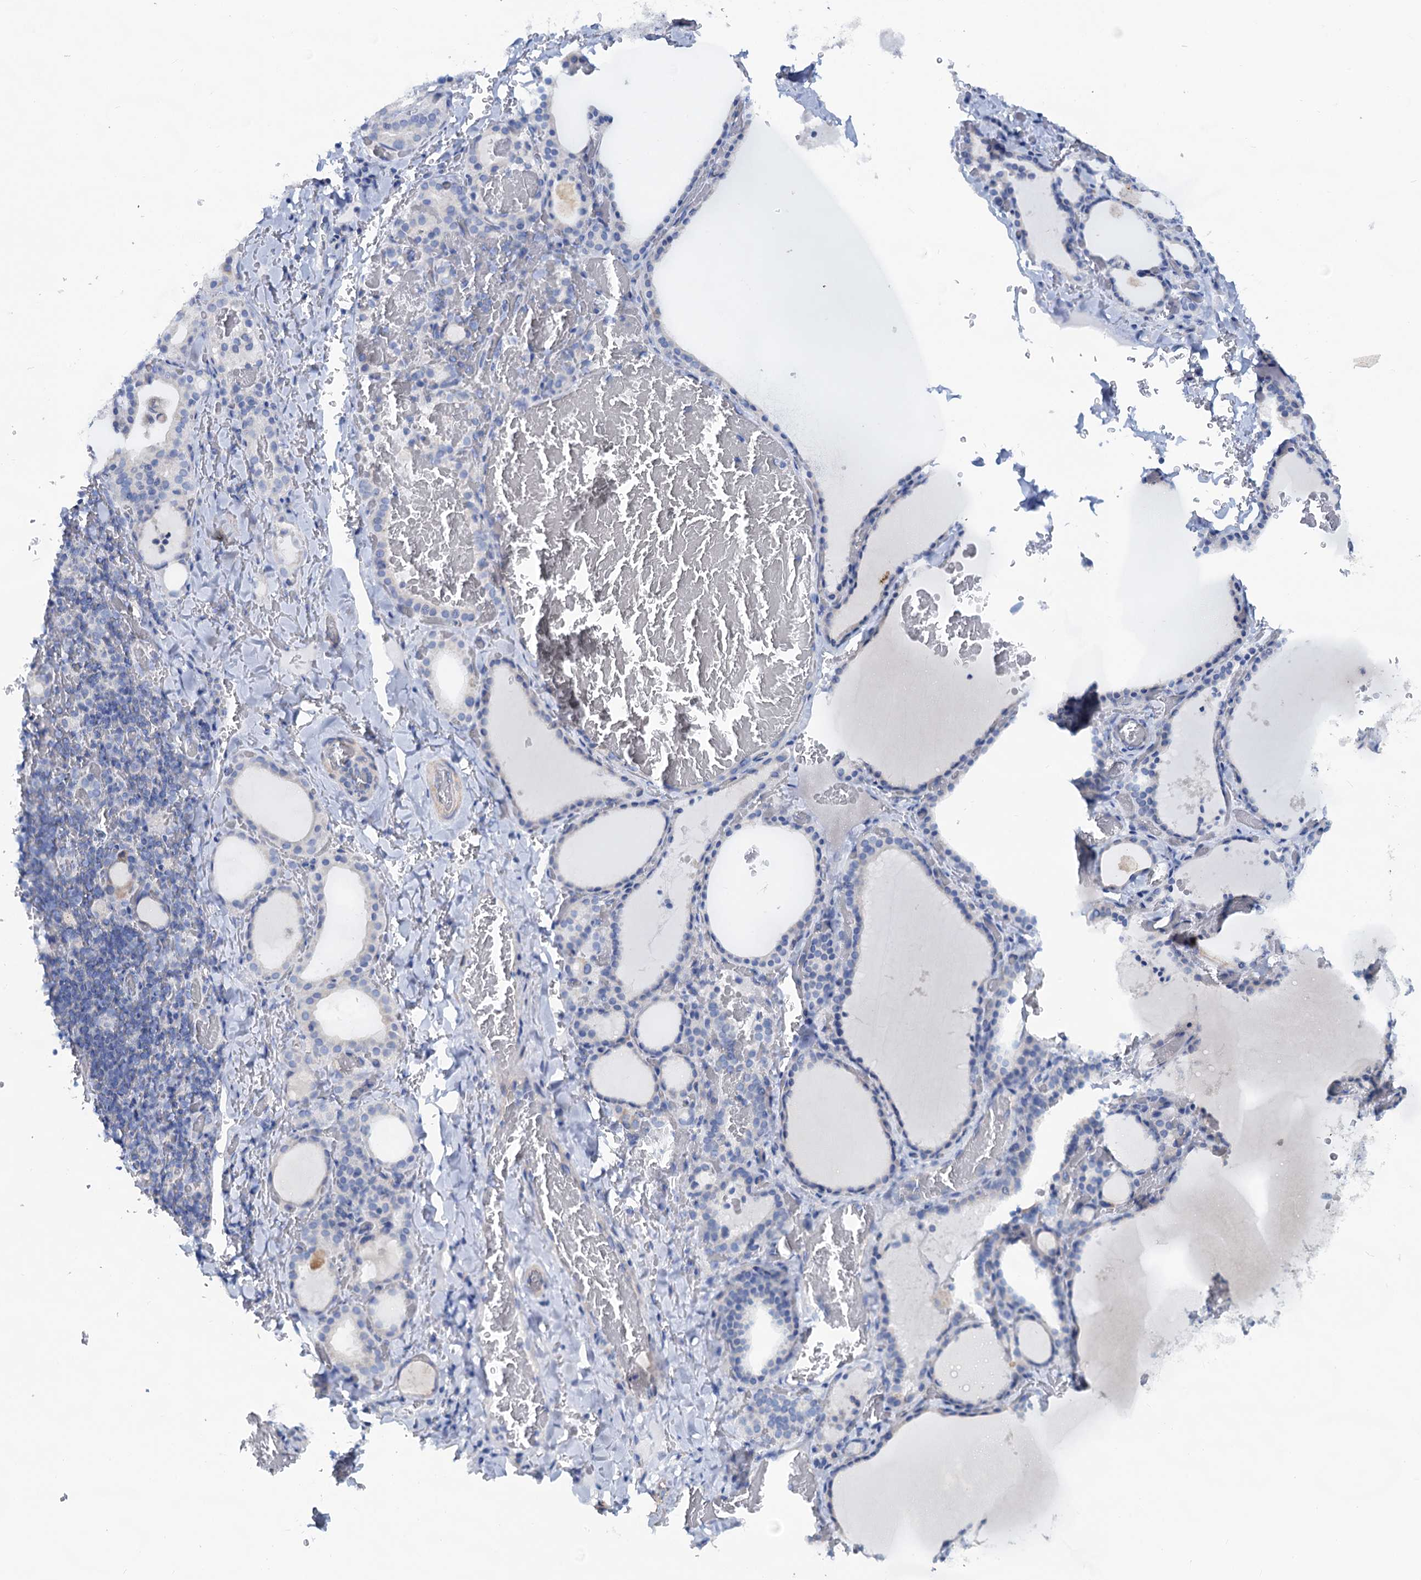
{"staining": {"intensity": "negative", "quantity": "none", "location": "none"}, "tissue": "thyroid gland", "cell_type": "Glandular cells", "image_type": "normal", "snomed": [{"axis": "morphology", "description": "Normal tissue, NOS"}, {"axis": "topography", "description": "Thyroid gland"}], "caption": "The micrograph shows no significant positivity in glandular cells of thyroid gland. (Stains: DAB immunohistochemistry (IHC) with hematoxylin counter stain, Microscopy: brightfield microscopy at high magnification).", "gene": "SLC1A3", "patient": {"sex": "female", "age": 39}}